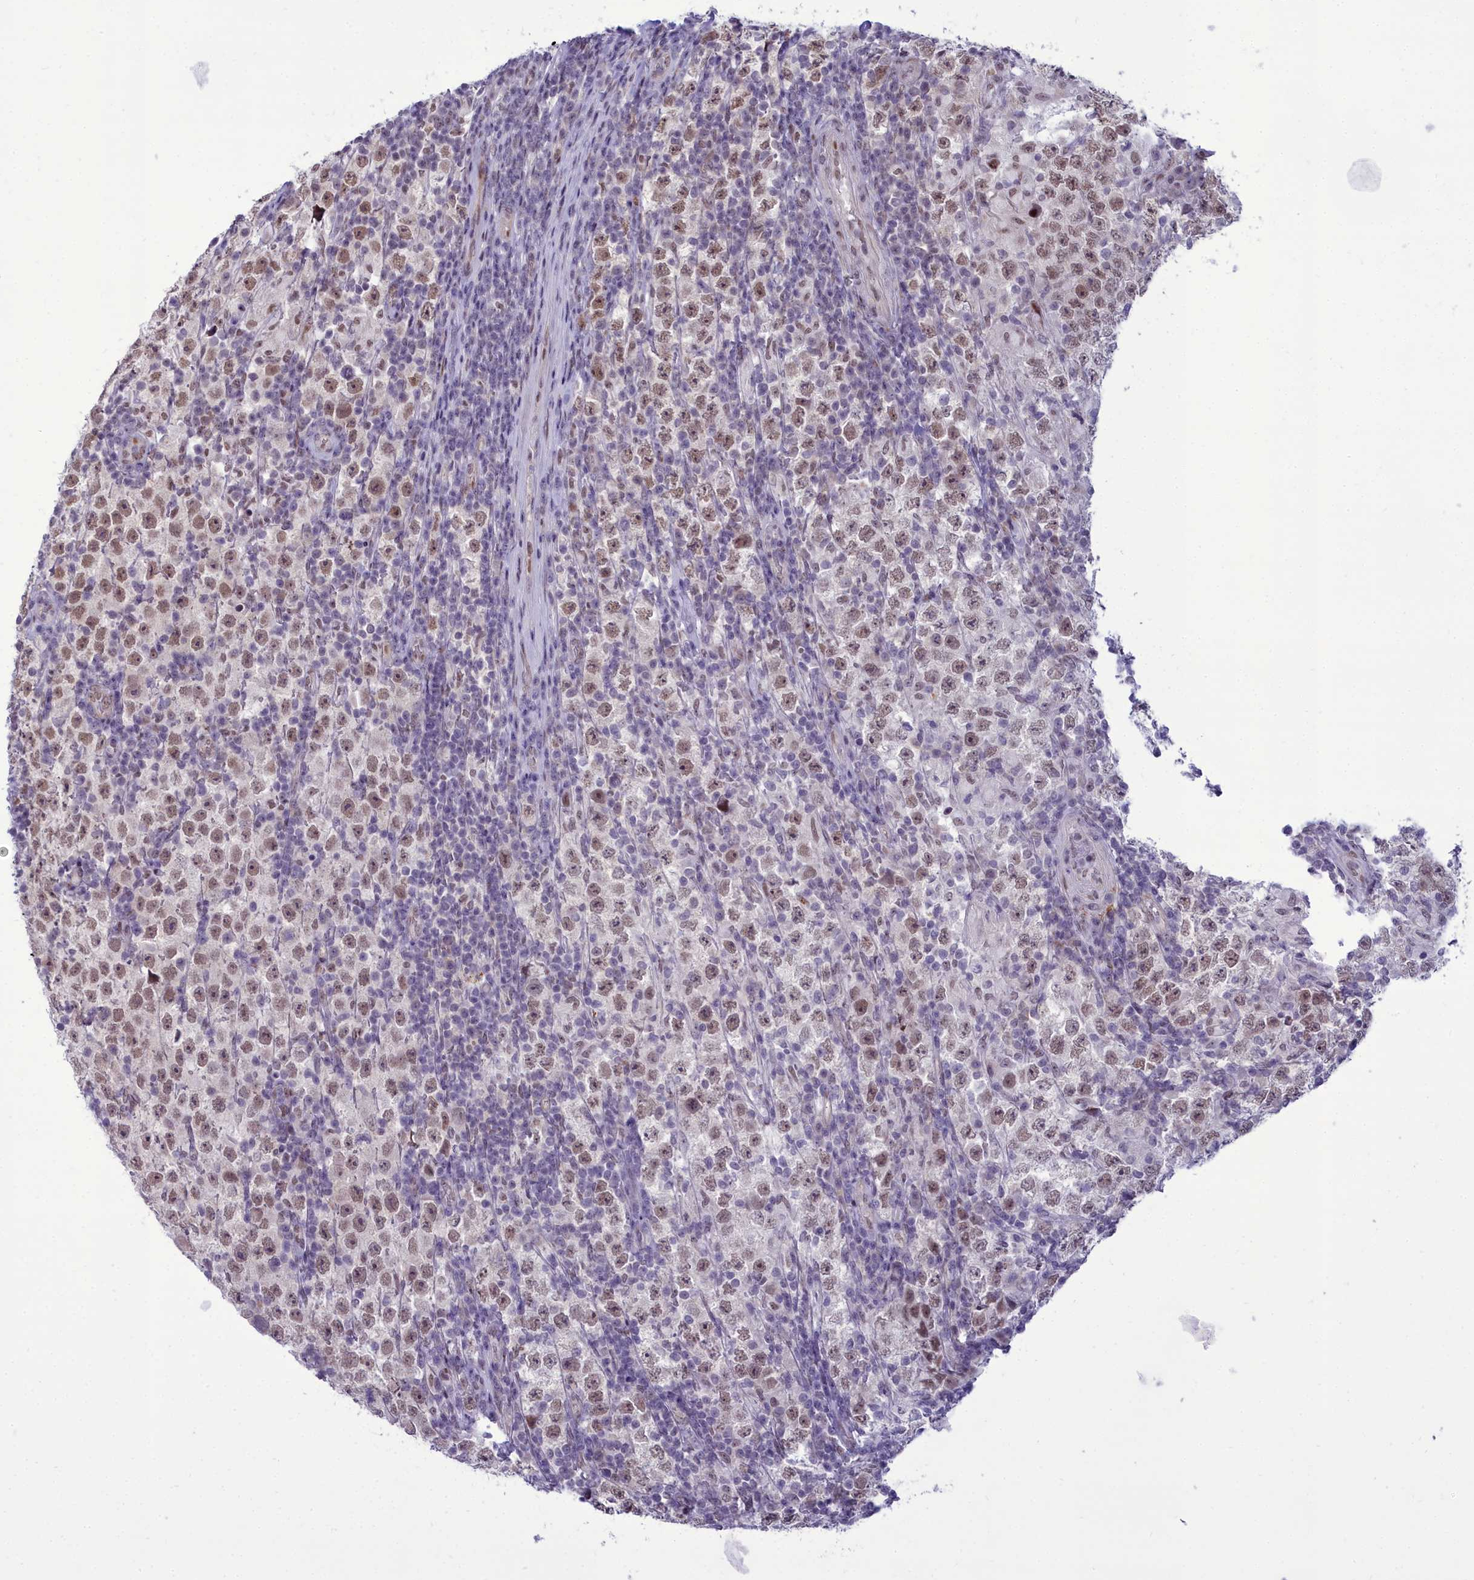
{"staining": {"intensity": "moderate", "quantity": "25%-75%", "location": "nuclear"}, "tissue": "testis cancer", "cell_type": "Tumor cells", "image_type": "cancer", "snomed": [{"axis": "morphology", "description": "Normal tissue, NOS"}, {"axis": "morphology", "description": "Urothelial carcinoma, High grade"}, {"axis": "morphology", "description": "Seminoma, NOS"}, {"axis": "morphology", "description": "Carcinoma, Embryonal, NOS"}, {"axis": "topography", "description": "Urinary bladder"}, {"axis": "topography", "description": "Testis"}], "caption": "Immunohistochemical staining of testis seminoma reveals medium levels of moderate nuclear expression in approximately 25%-75% of tumor cells. (Brightfield microscopy of DAB IHC at high magnification).", "gene": "CEACAM19", "patient": {"sex": "male", "age": 41}}